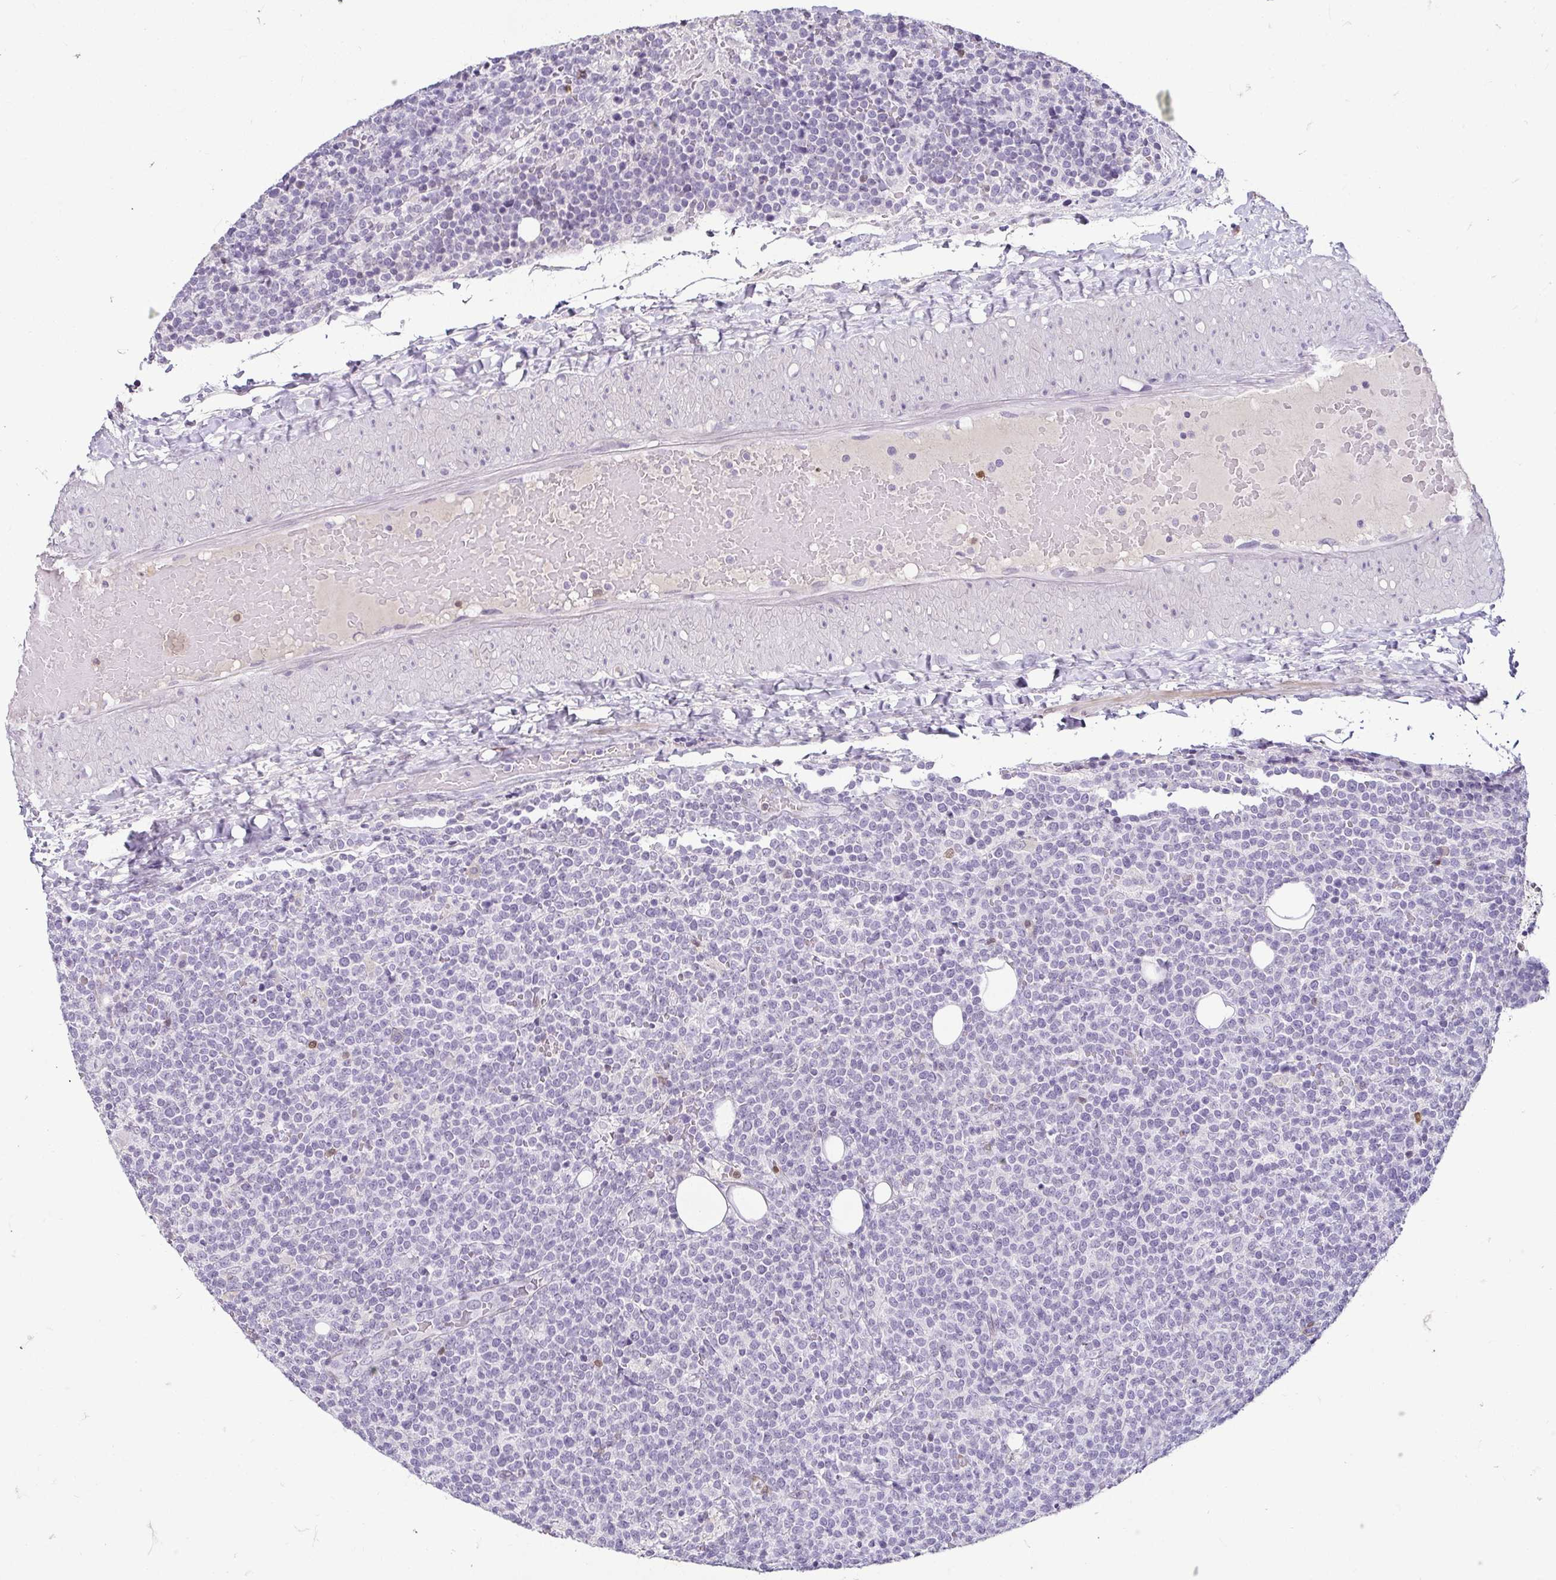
{"staining": {"intensity": "negative", "quantity": "none", "location": "none"}, "tissue": "lymphoma", "cell_type": "Tumor cells", "image_type": "cancer", "snomed": [{"axis": "morphology", "description": "Malignant lymphoma, non-Hodgkin's type, High grade"}, {"axis": "topography", "description": "Lymph node"}], "caption": "A micrograph of human malignant lymphoma, non-Hodgkin's type (high-grade) is negative for staining in tumor cells.", "gene": "HOPX", "patient": {"sex": "male", "age": 61}}